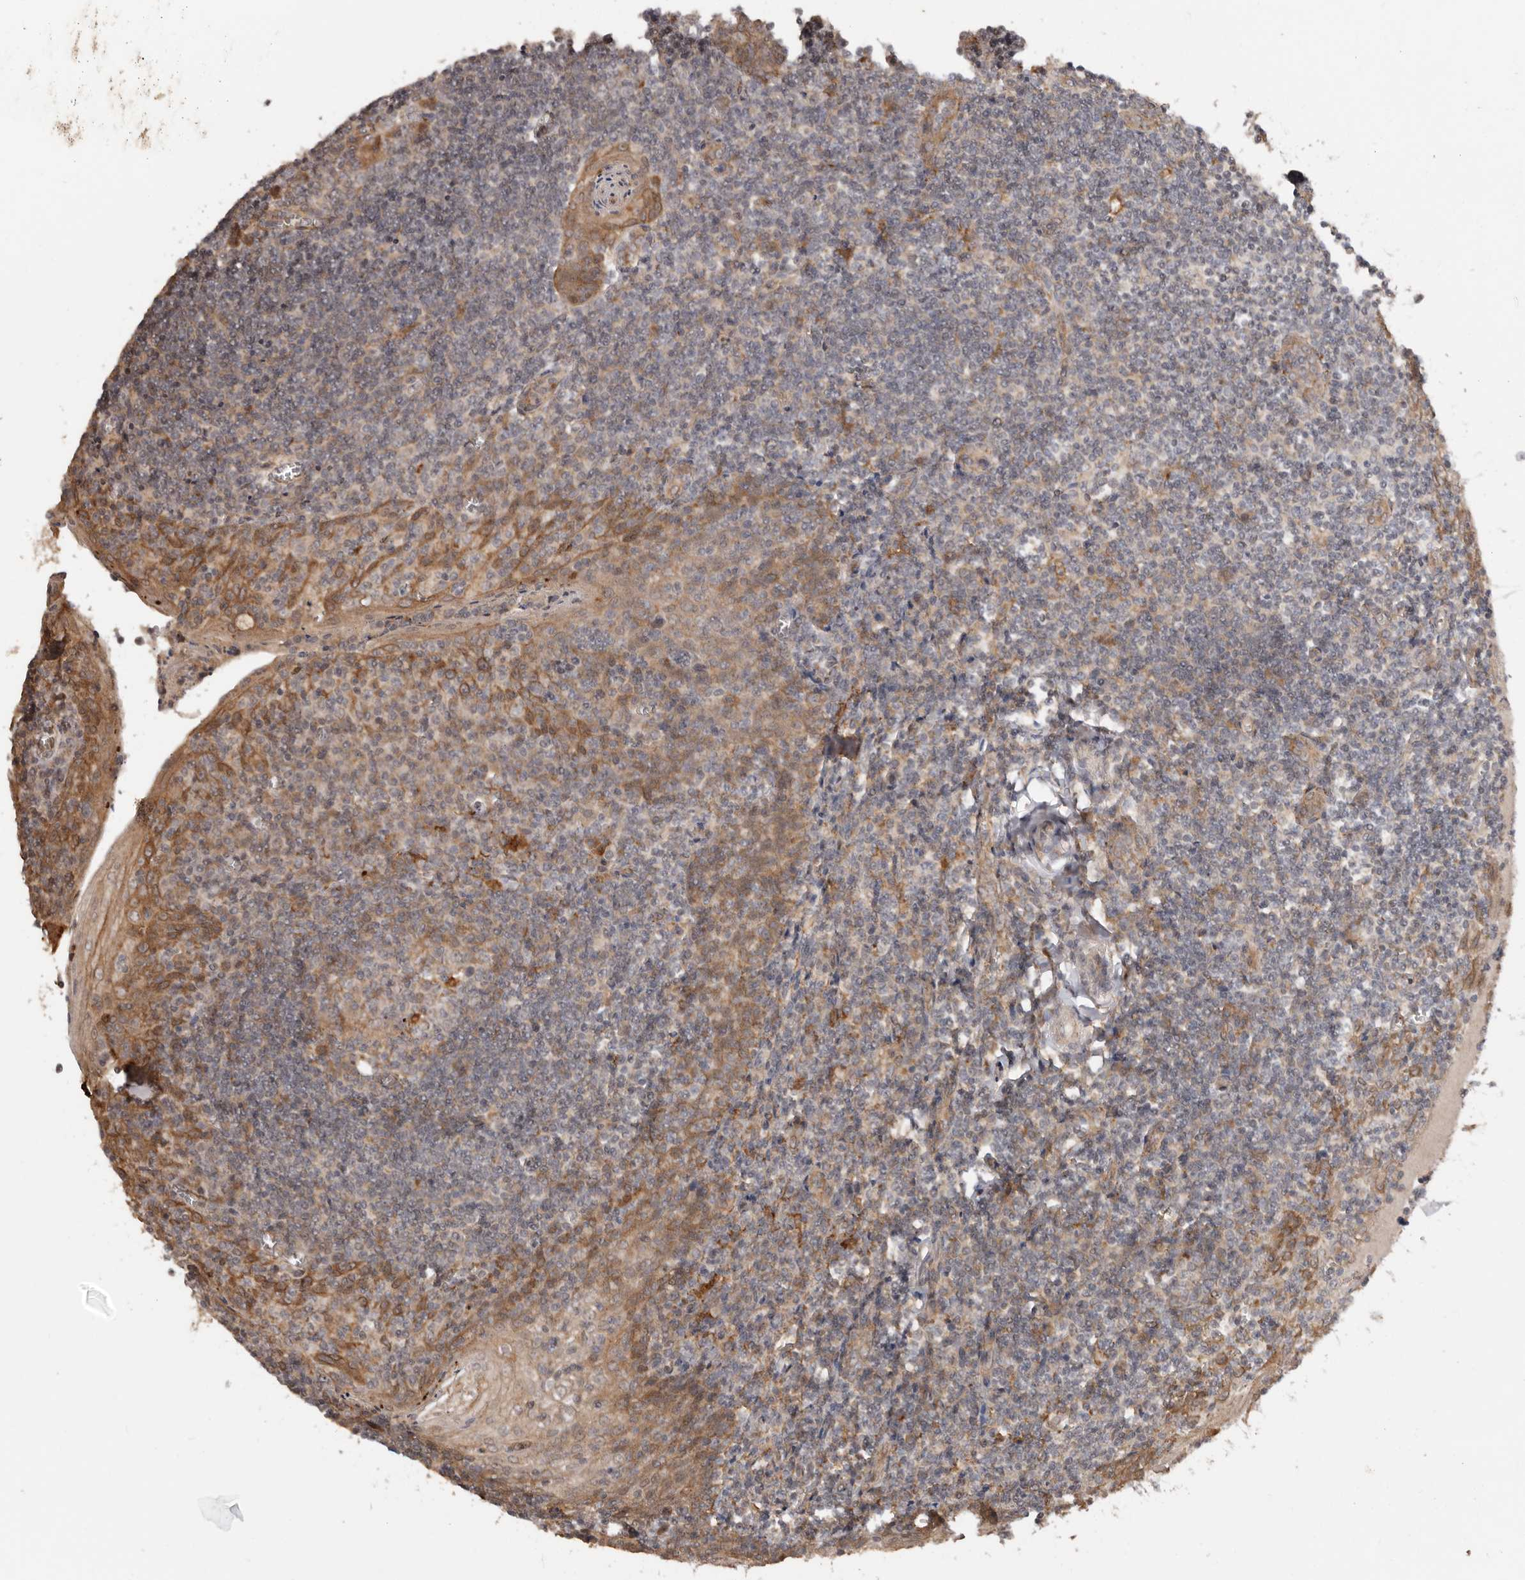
{"staining": {"intensity": "moderate", "quantity": "<25%", "location": "cytoplasmic/membranous"}, "tissue": "tonsil", "cell_type": "Germinal center cells", "image_type": "normal", "snomed": [{"axis": "morphology", "description": "Normal tissue, NOS"}, {"axis": "topography", "description": "Tonsil"}], "caption": "A brown stain highlights moderate cytoplasmic/membranous positivity of a protein in germinal center cells of benign human tonsil.", "gene": "RSPO2", "patient": {"sex": "male", "age": 27}}